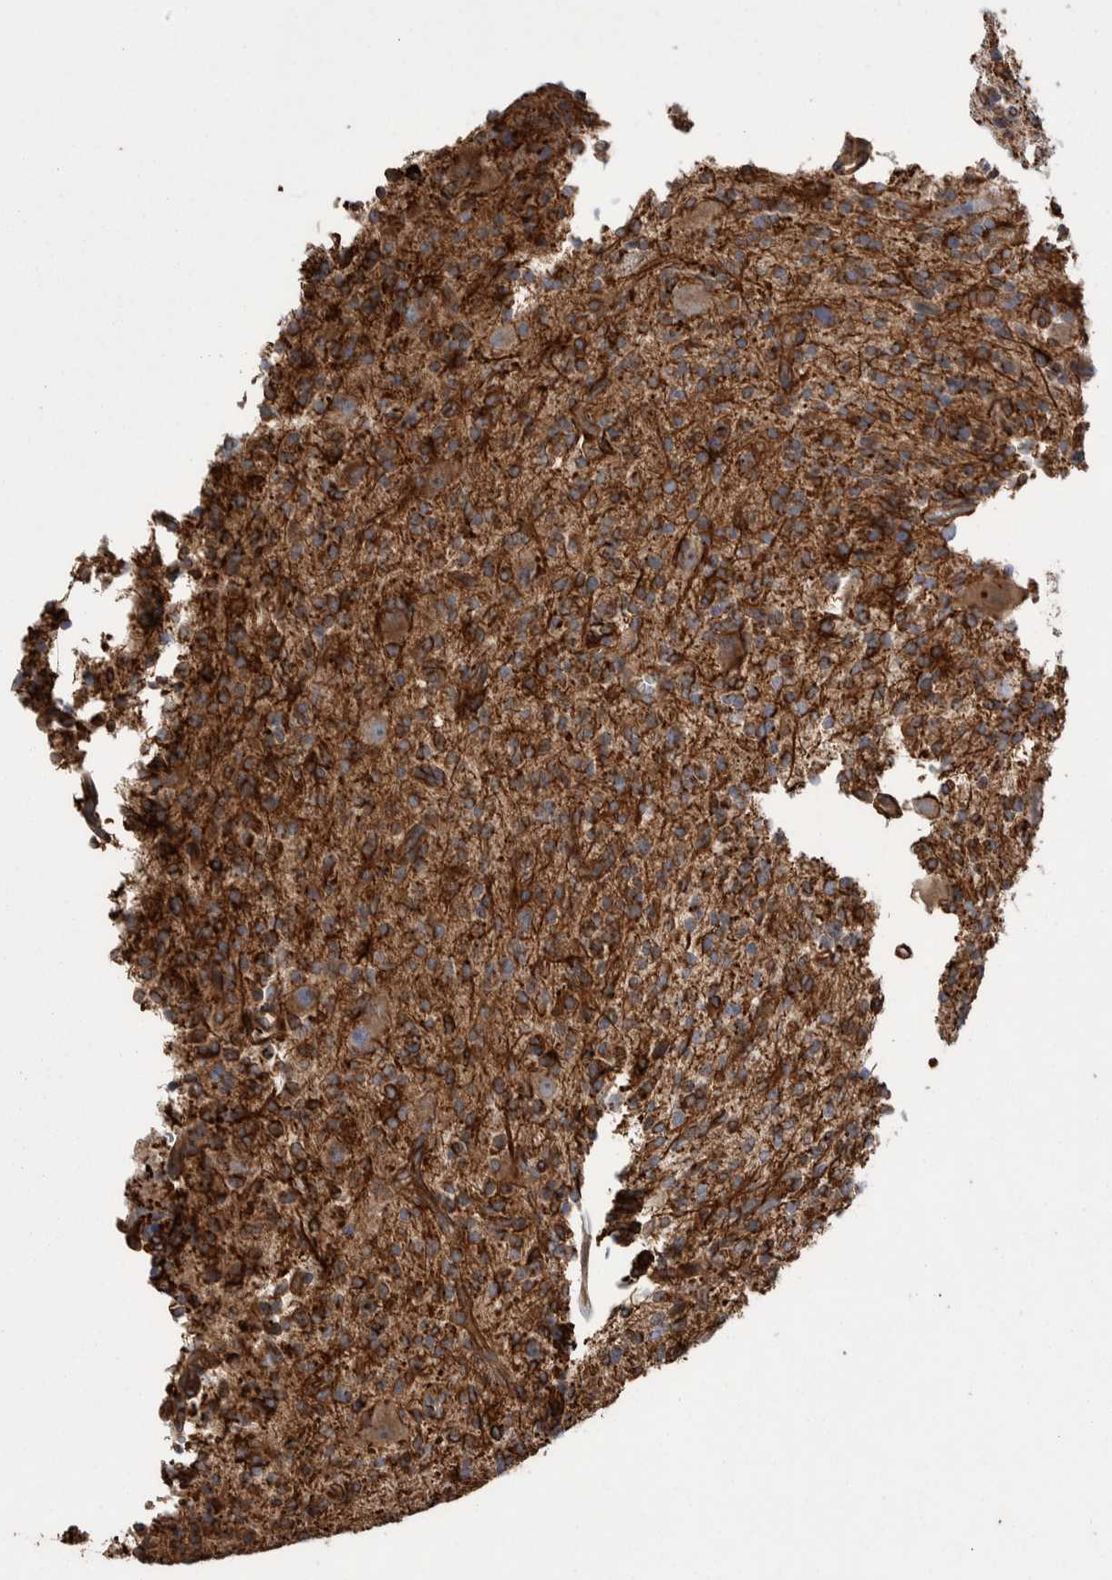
{"staining": {"intensity": "moderate", "quantity": "25%-75%", "location": "cytoplasmic/membranous"}, "tissue": "glioma", "cell_type": "Tumor cells", "image_type": "cancer", "snomed": [{"axis": "morphology", "description": "Glioma, malignant, High grade"}, {"axis": "topography", "description": "Brain"}], "caption": "Glioma stained with a protein marker shows moderate staining in tumor cells.", "gene": "KIF12", "patient": {"sex": "male", "age": 34}}